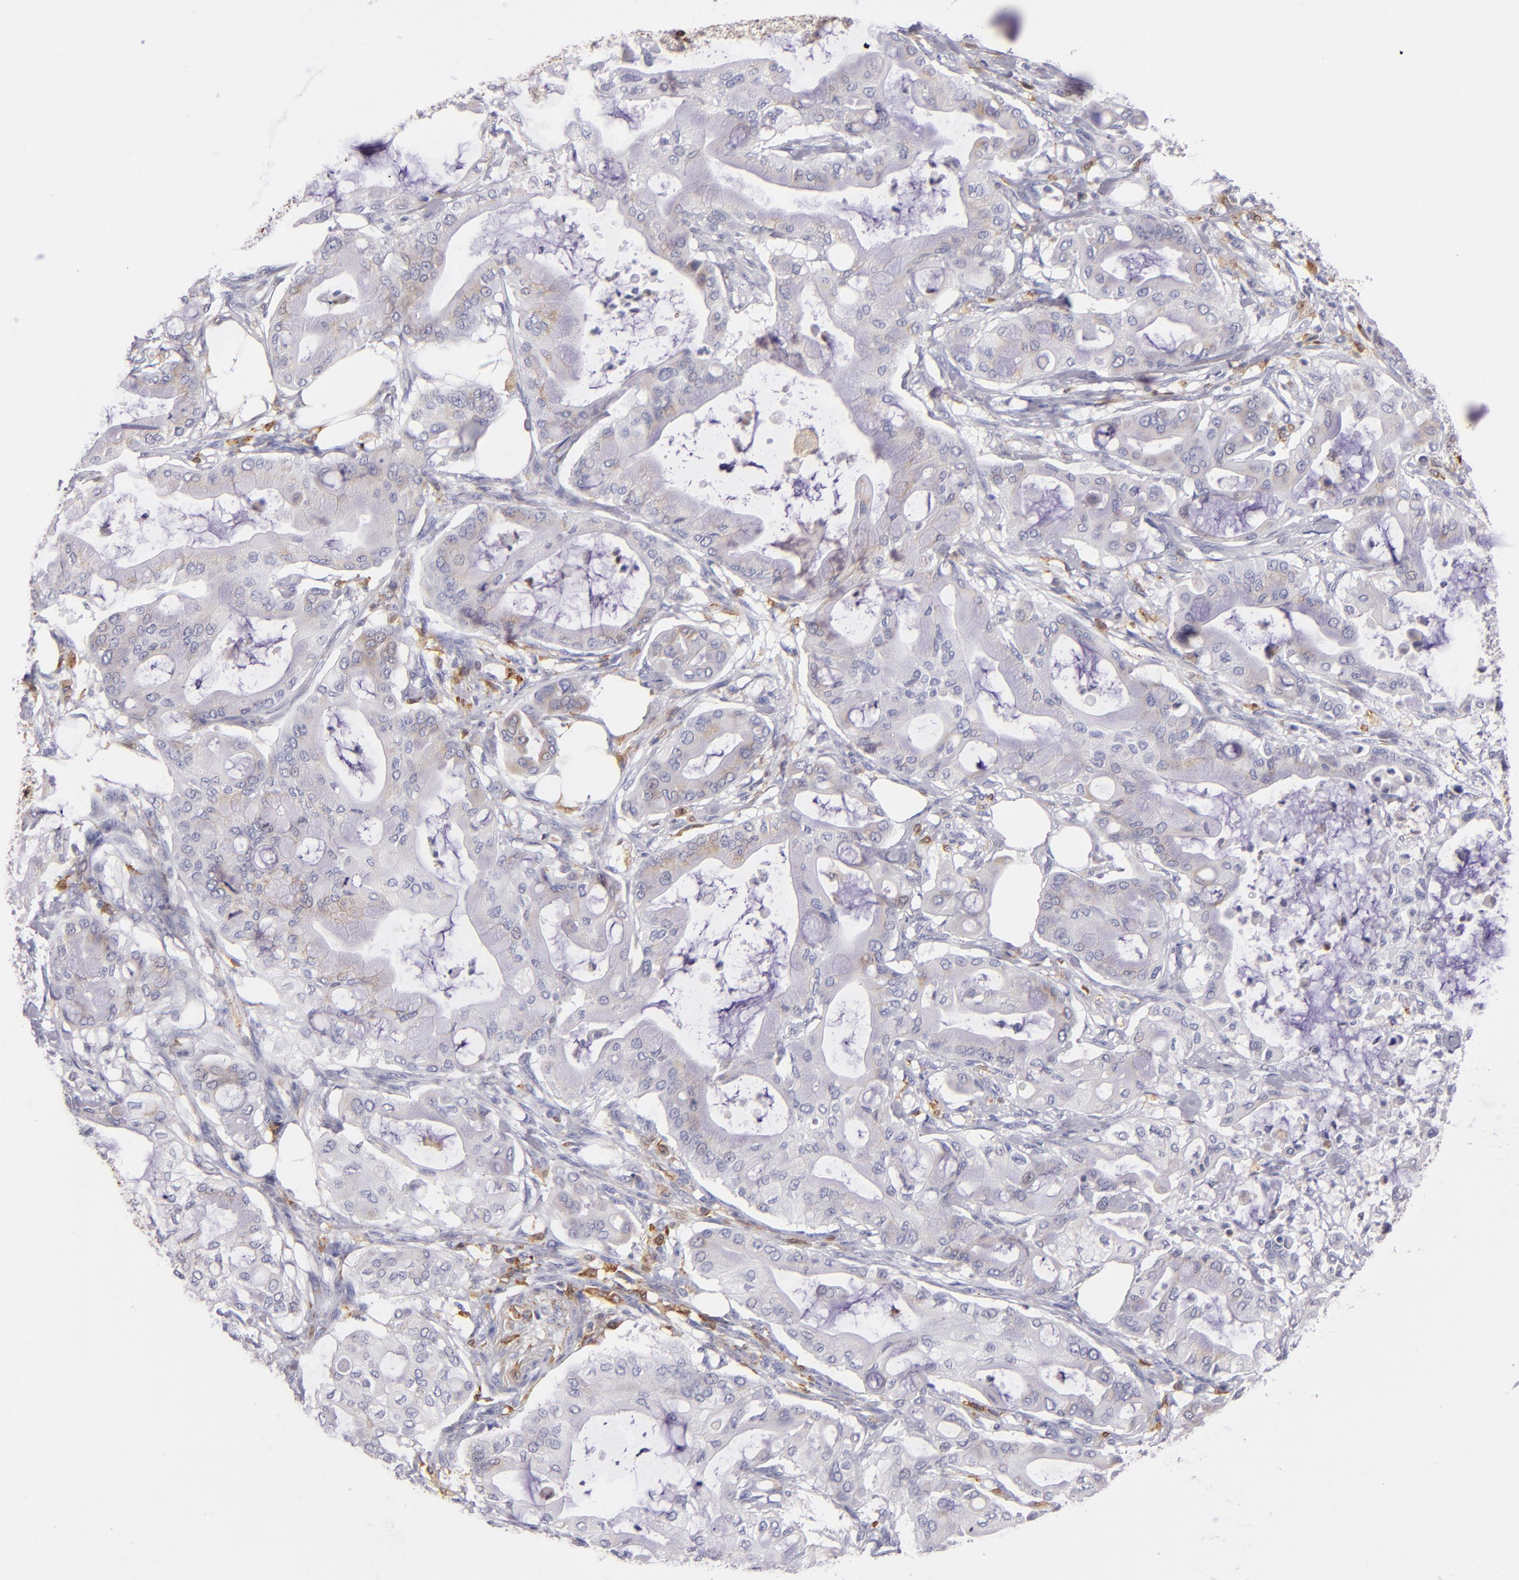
{"staining": {"intensity": "weak", "quantity": "<25%", "location": "cytoplasmic/membranous"}, "tissue": "pancreatic cancer", "cell_type": "Tumor cells", "image_type": "cancer", "snomed": [{"axis": "morphology", "description": "Adenocarcinoma, NOS"}, {"axis": "morphology", "description": "Adenocarcinoma, metastatic, NOS"}, {"axis": "topography", "description": "Lymph node"}, {"axis": "topography", "description": "Pancreas"}, {"axis": "topography", "description": "Duodenum"}], "caption": "This micrograph is of pancreatic cancer stained with immunohistochemistry to label a protein in brown with the nuclei are counter-stained blue. There is no positivity in tumor cells.", "gene": "CD74", "patient": {"sex": "female", "age": 64}}